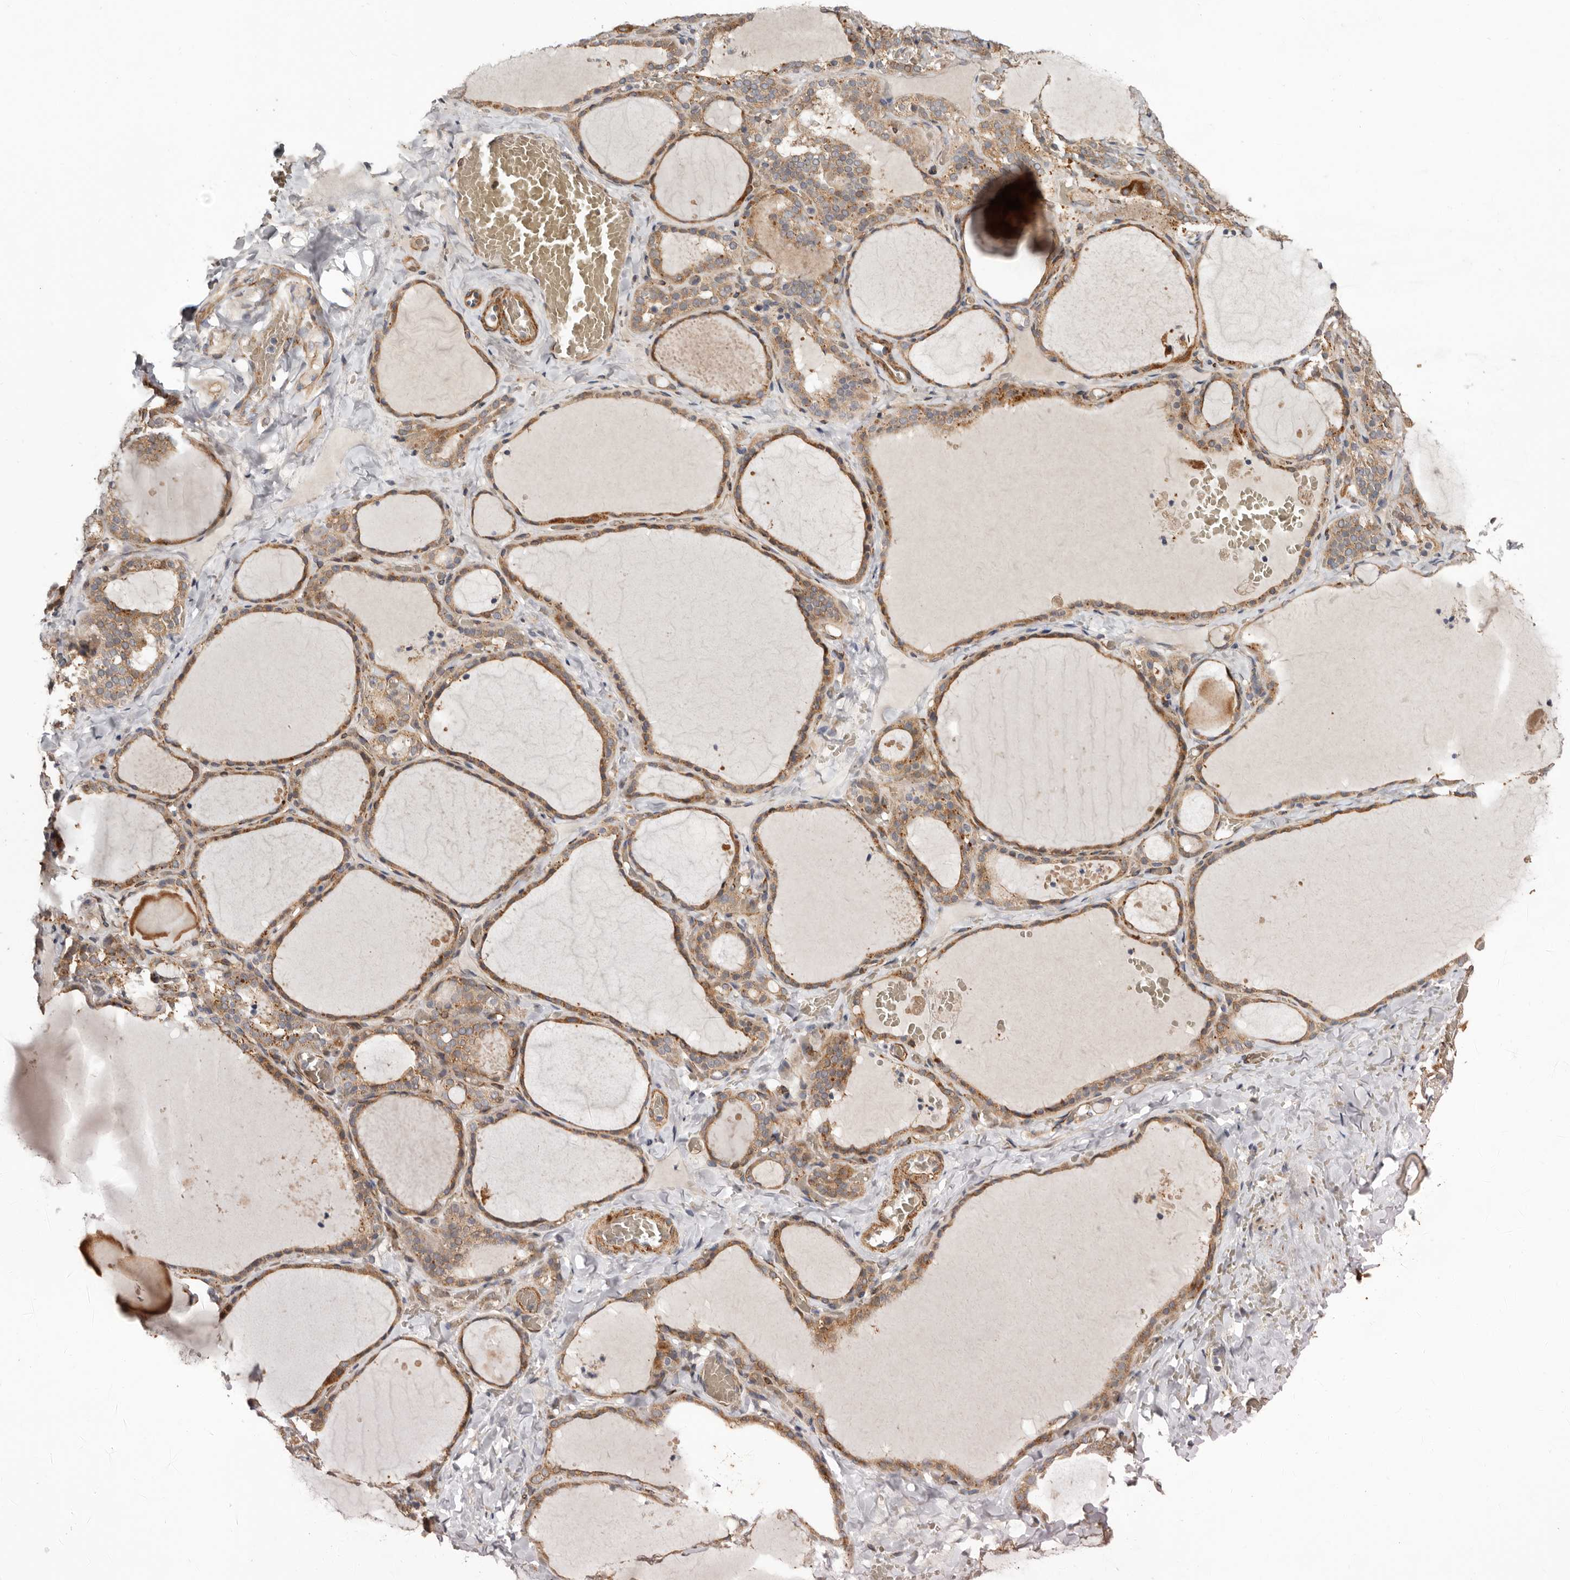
{"staining": {"intensity": "strong", "quantity": ">75%", "location": "cytoplasmic/membranous"}, "tissue": "thyroid gland", "cell_type": "Glandular cells", "image_type": "normal", "snomed": [{"axis": "morphology", "description": "Normal tissue, NOS"}, {"axis": "topography", "description": "Thyroid gland"}], "caption": "Immunohistochemical staining of unremarkable human thyroid gland shows >75% levels of strong cytoplasmic/membranous protein positivity in approximately >75% of glandular cells. Nuclei are stained in blue.", "gene": "PROKR1", "patient": {"sex": "female", "age": 22}}